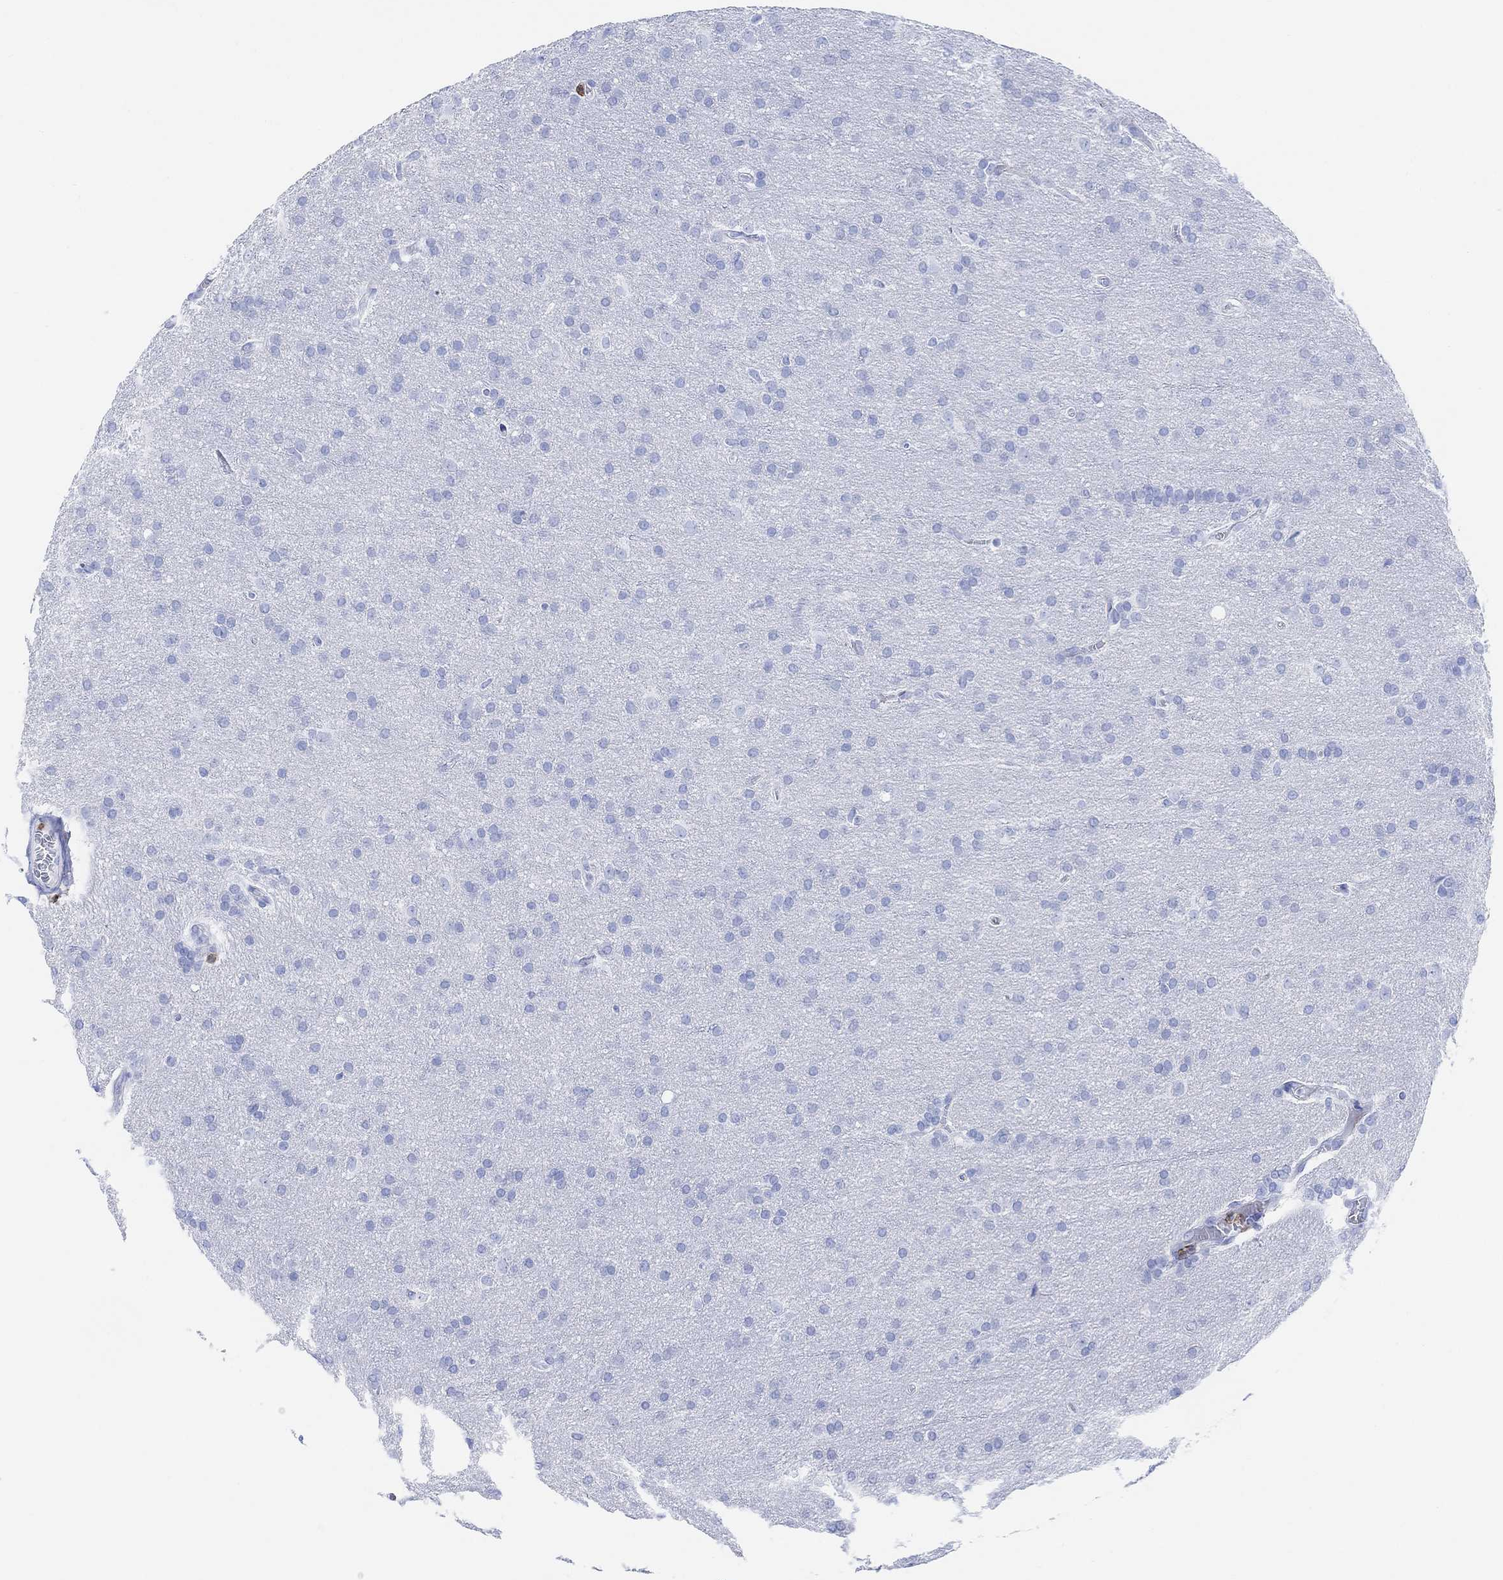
{"staining": {"intensity": "negative", "quantity": "none", "location": "none"}, "tissue": "glioma", "cell_type": "Tumor cells", "image_type": "cancer", "snomed": [{"axis": "morphology", "description": "Glioma, malignant, Low grade"}, {"axis": "topography", "description": "Brain"}], "caption": "Low-grade glioma (malignant) was stained to show a protein in brown. There is no significant positivity in tumor cells. (DAB (3,3'-diaminobenzidine) immunohistochemistry (IHC) with hematoxylin counter stain).", "gene": "GPR65", "patient": {"sex": "female", "age": 32}}